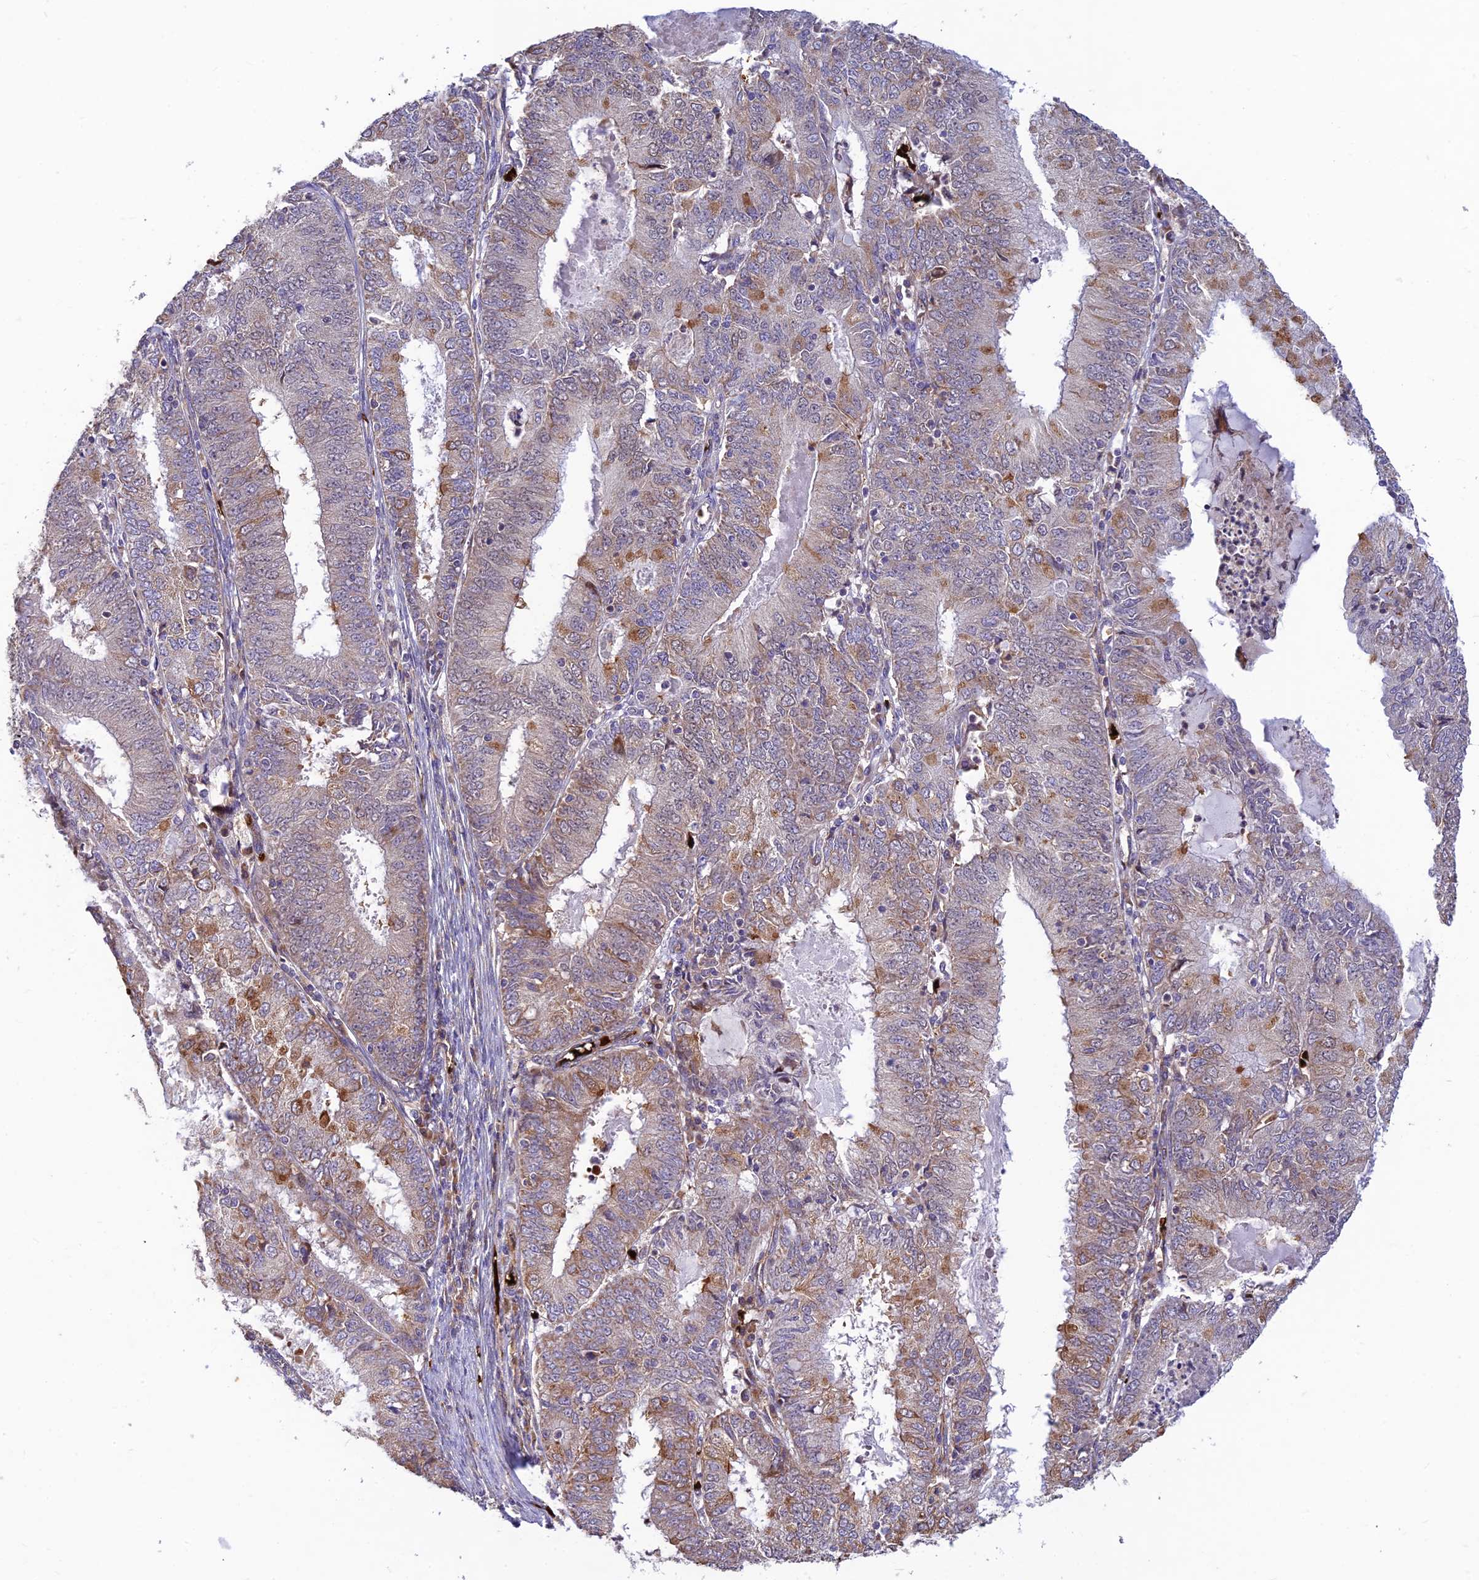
{"staining": {"intensity": "moderate", "quantity": "<25%", "location": "cytoplasmic/membranous"}, "tissue": "endometrial cancer", "cell_type": "Tumor cells", "image_type": "cancer", "snomed": [{"axis": "morphology", "description": "Adenocarcinoma, NOS"}, {"axis": "topography", "description": "Endometrium"}], "caption": "The histopathology image demonstrates staining of endometrial cancer, revealing moderate cytoplasmic/membranous protein positivity (brown color) within tumor cells. The protein is shown in brown color, while the nuclei are stained blue.", "gene": "UFSP2", "patient": {"sex": "female", "age": 57}}